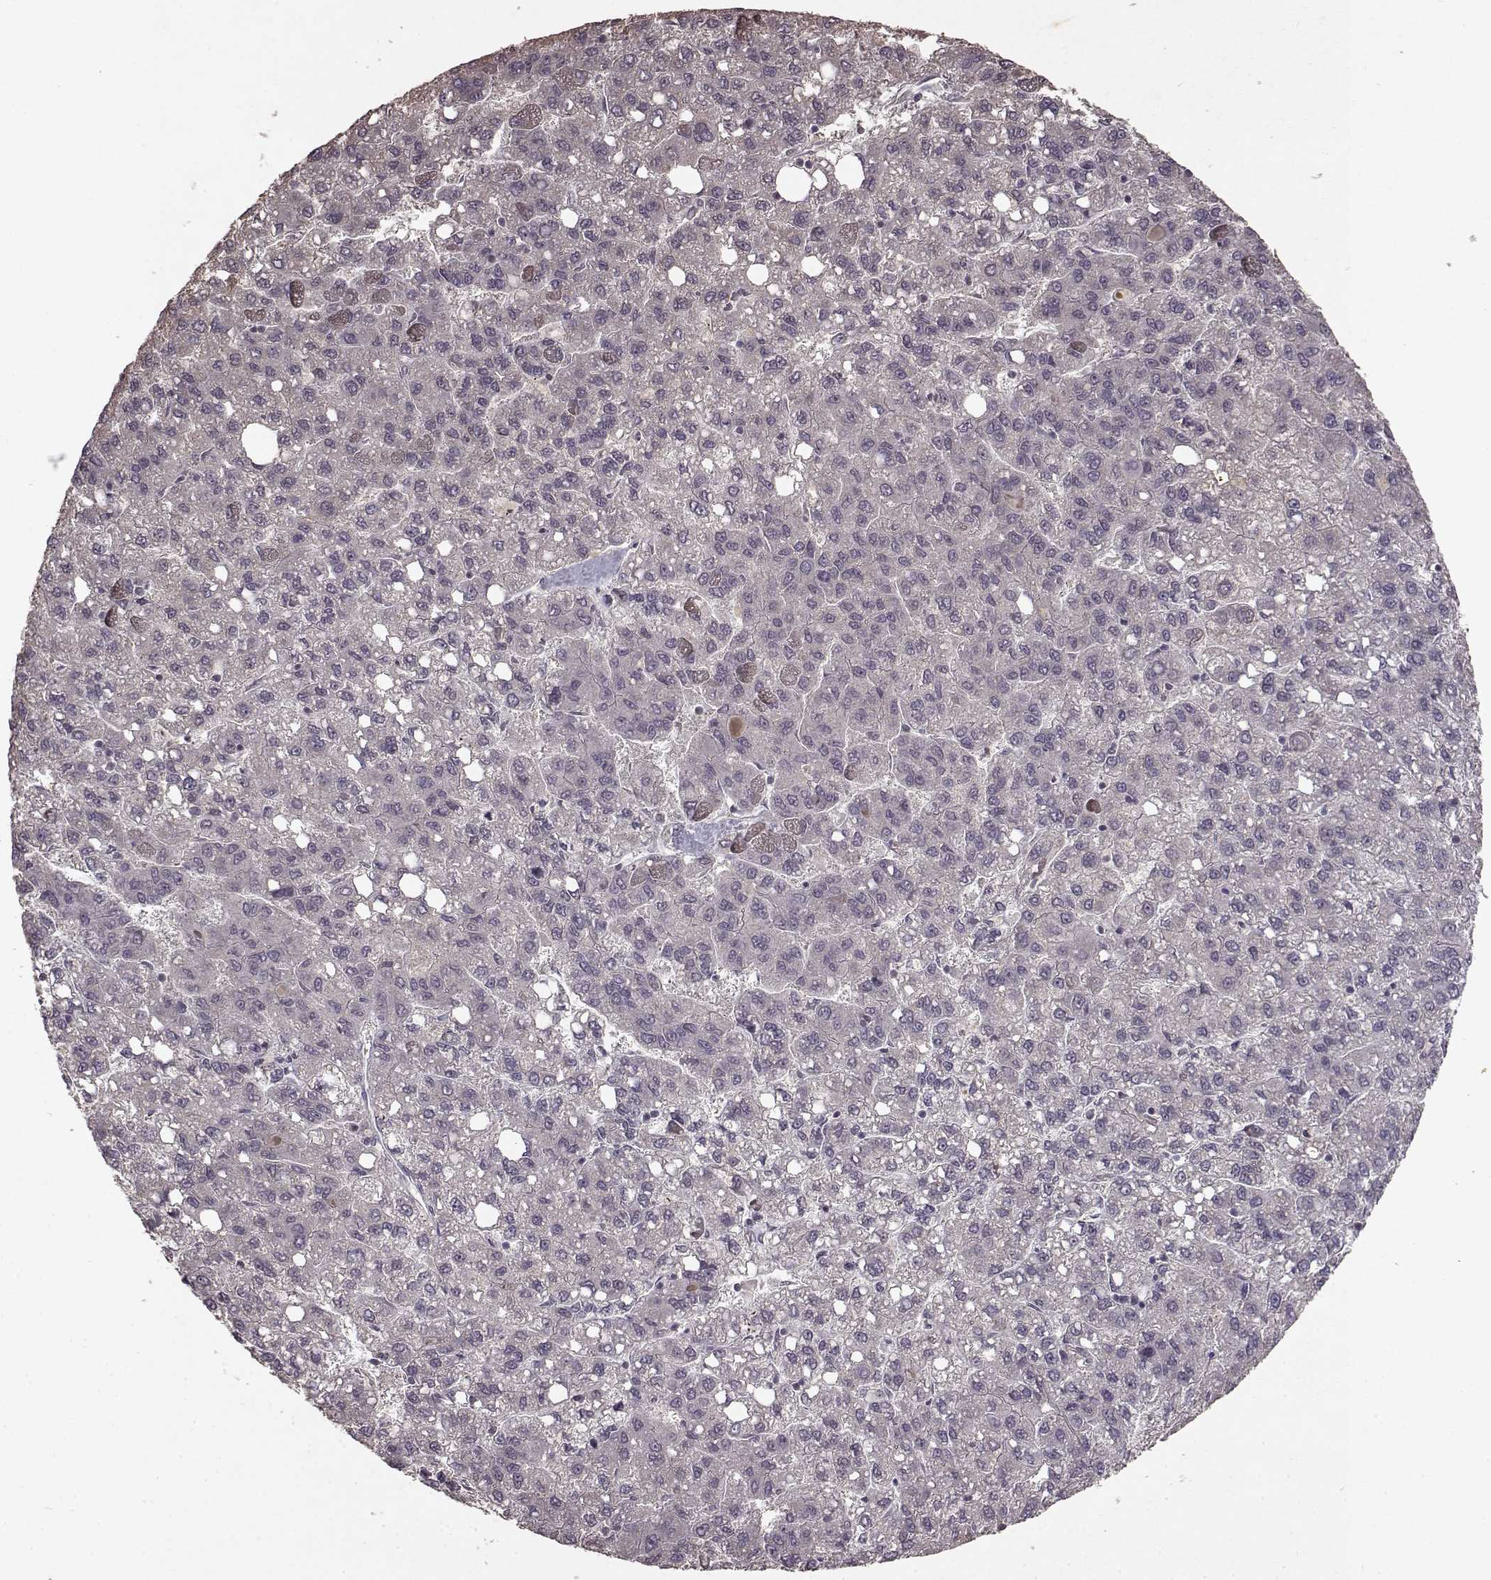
{"staining": {"intensity": "negative", "quantity": "none", "location": "none"}, "tissue": "liver cancer", "cell_type": "Tumor cells", "image_type": "cancer", "snomed": [{"axis": "morphology", "description": "Carcinoma, Hepatocellular, NOS"}, {"axis": "topography", "description": "Liver"}], "caption": "Tumor cells are negative for brown protein staining in liver cancer. (DAB IHC visualized using brightfield microscopy, high magnification).", "gene": "LHB", "patient": {"sex": "female", "age": 82}}